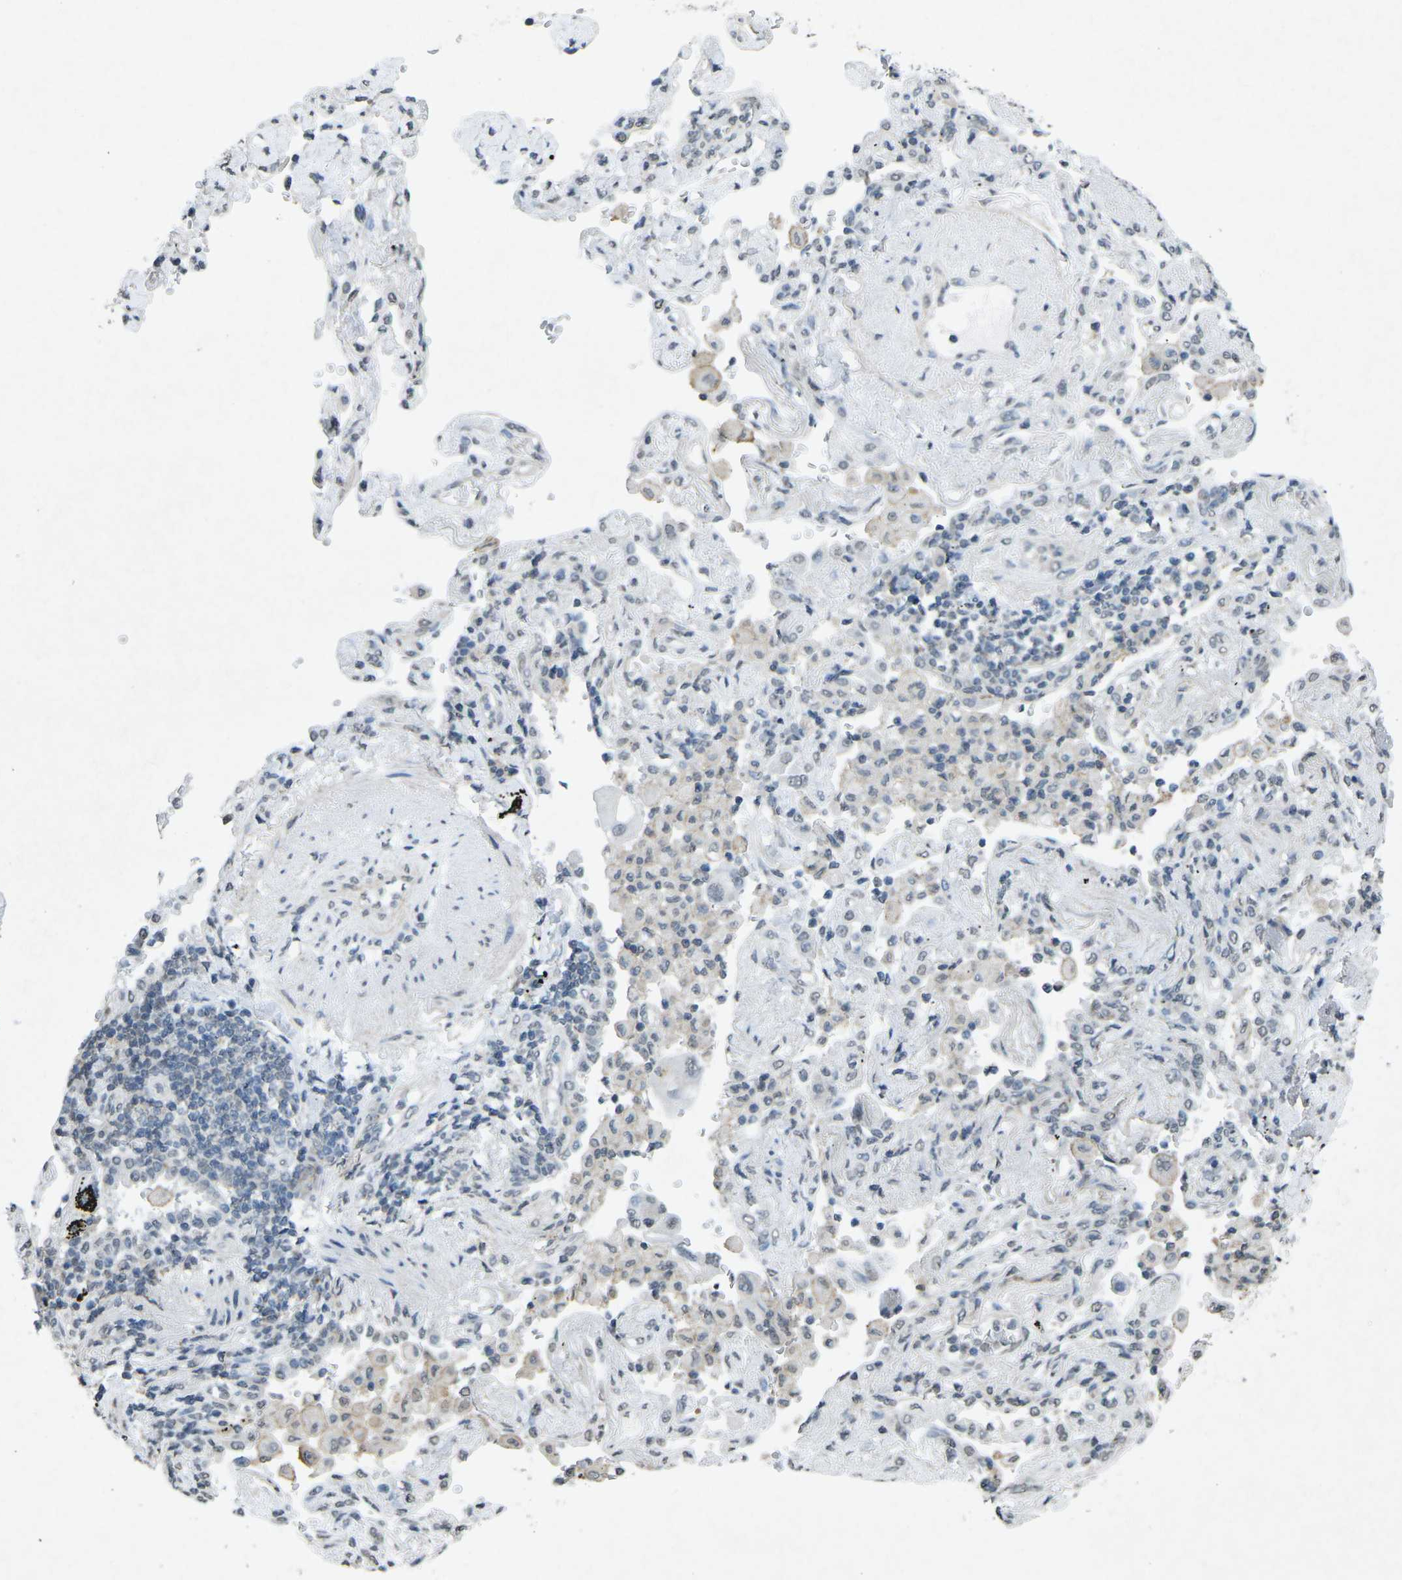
{"staining": {"intensity": "weak", "quantity": "<25%", "location": "nuclear"}, "tissue": "lung cancer", "cell_type": "Tumor cells", "image_type": "cancer", "snomed": [{"axis": "morphology", "description": "Adenocarcinoma, NOS"}, {"axis": "topography", "description": "Lung"}], "caption": "The immunohistochemistry (IHC) histopathology image has no significant expression in tumor cells of lung cancer tissue.", "gene": "TFR2", "patient": {"sex": "female", "age": 65}}